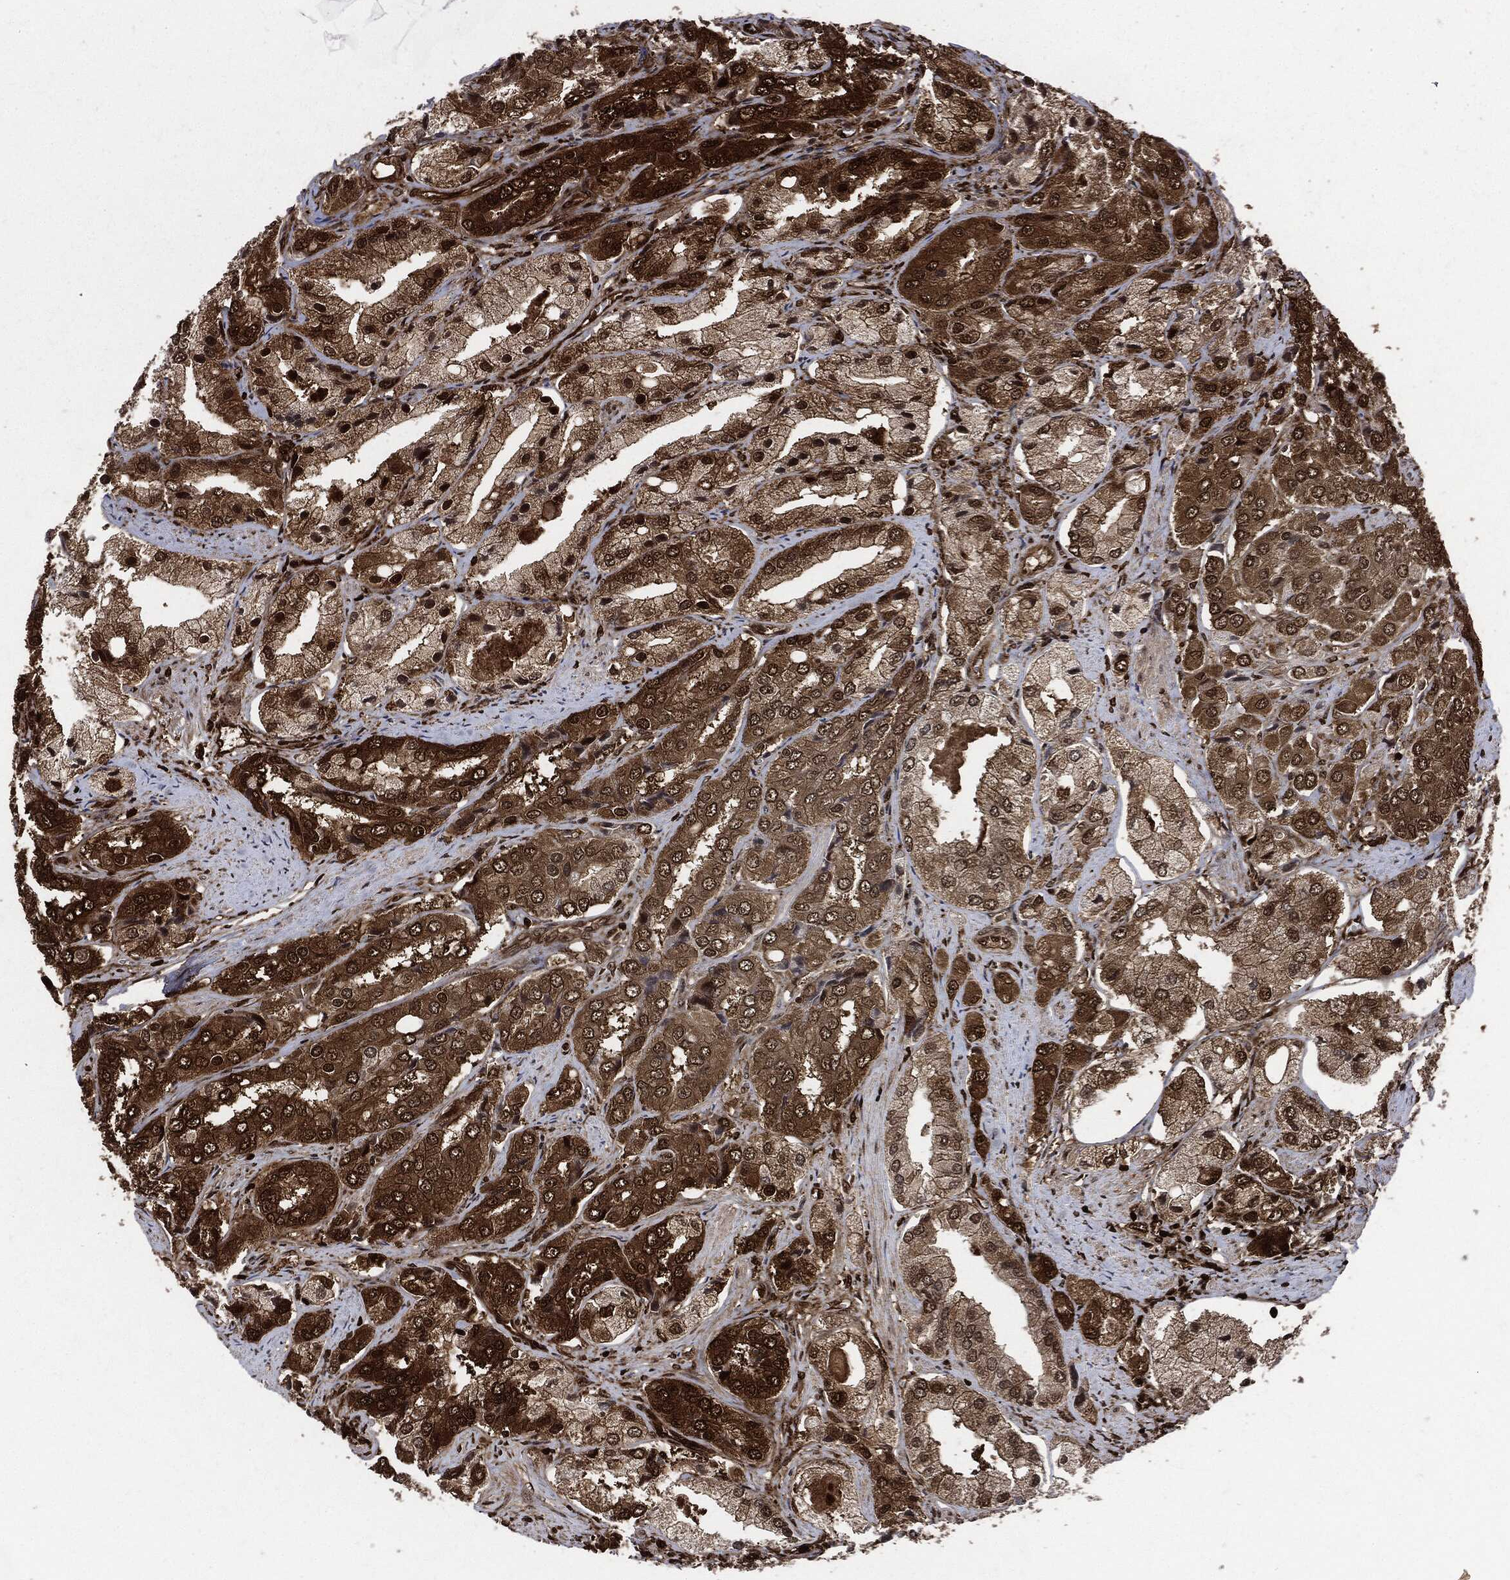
{"staining": {"intensity": "moderate", "quantity": ">75%", "location": "cytoplasmic/membranous,nuclear"}, "tissue": "prostate cancer", "cell_type": "Tumor cells", "image_type": "cancer", "snomed": [{"axis": "morphology", "description": "Adenocarcinoma, Low grade"}, {"axis": "topography", "description": "Prostate"}], "caption": "Prostate cancer (low-grade adenocarcinoma) tissue demonstrates moderate cytoplasmic/membranous and nuclear expression in approximately >75% of tumor cells, visualized by immunohistochemistry. (DAB IHC, brown staining for protein, blue staining for nuclei).", "gene": "YWHAB", "patient": {"sex": "male", "age": 69}}